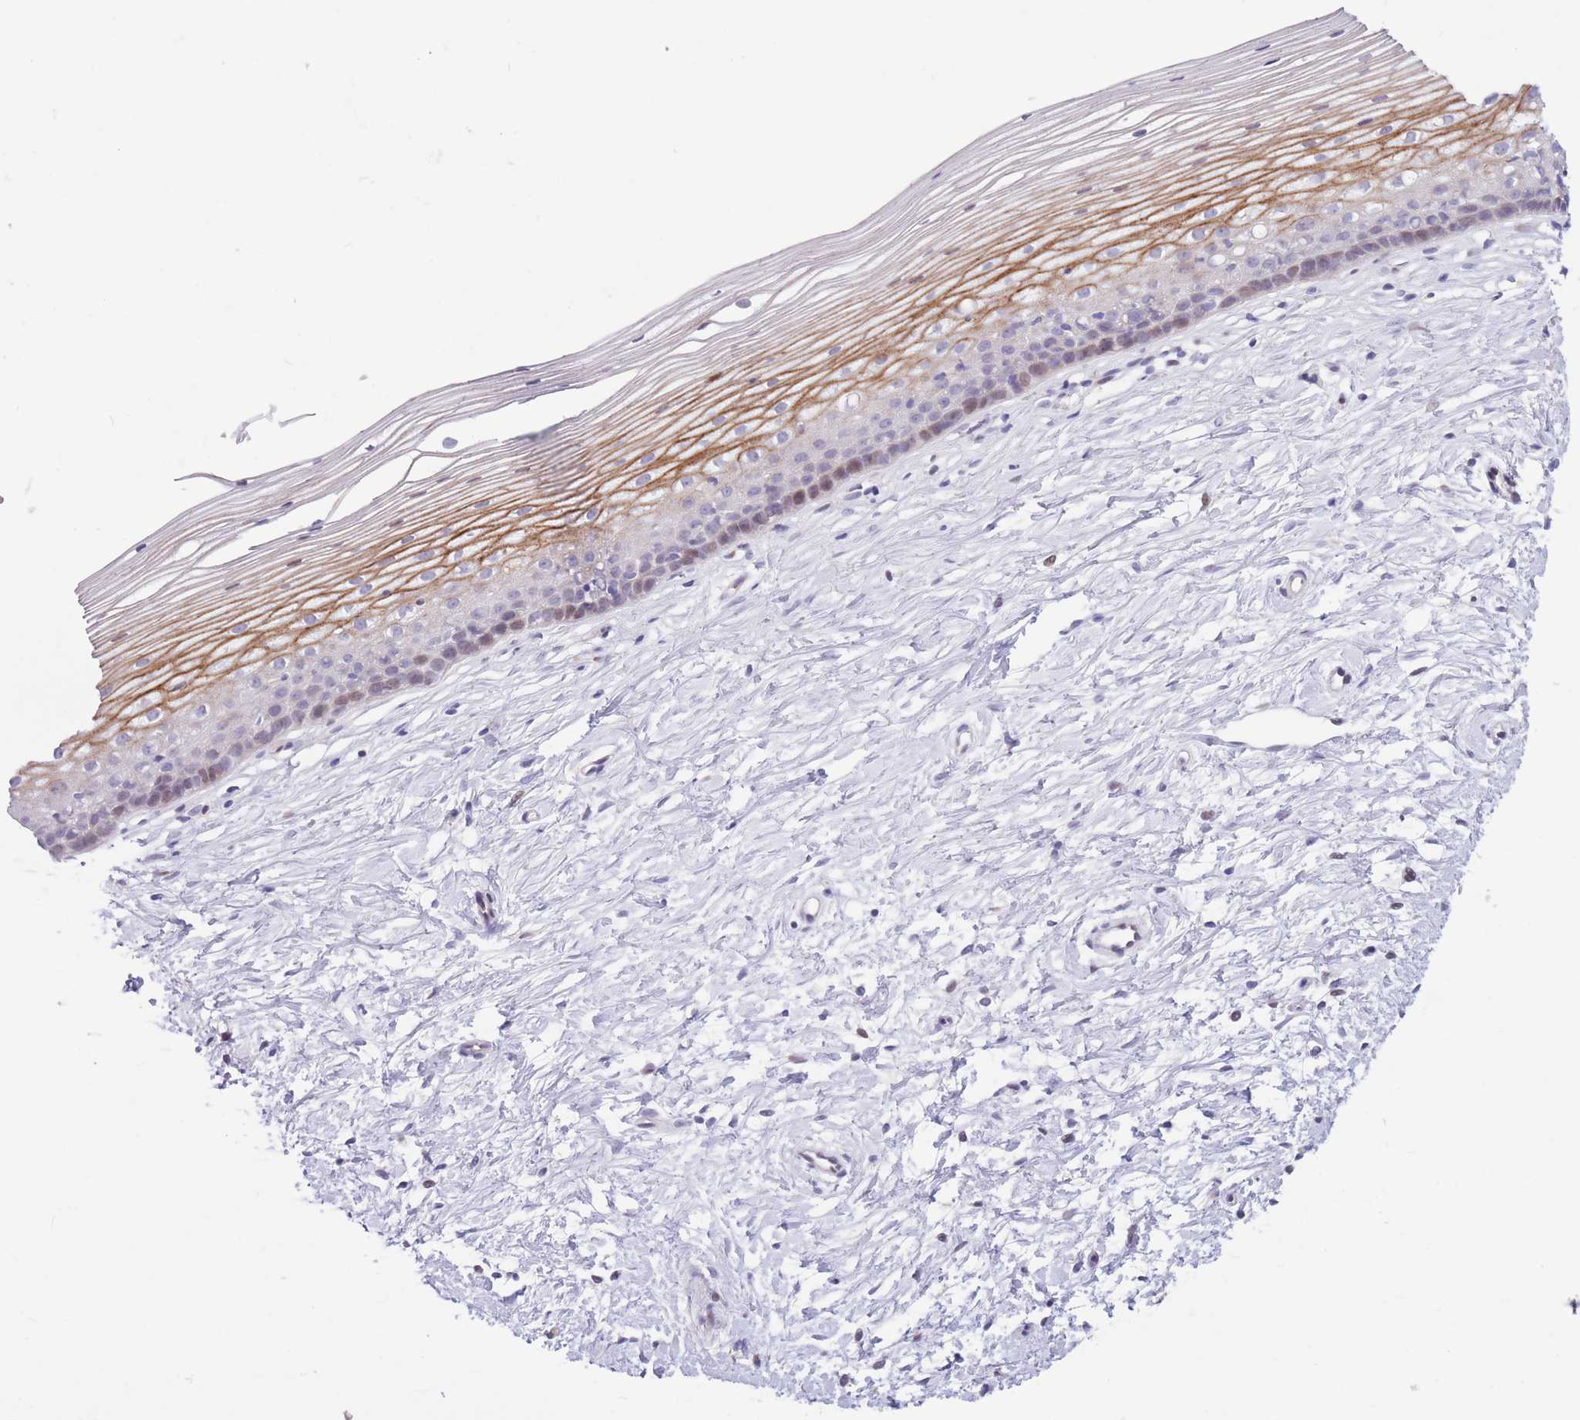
{"staining": {"intensity": "weak", "quantity": "<25%", "location": "nuclear"}, "tissue": "cervix", "cell_type": "Glandular cells", "image_type": "normal", "snomed": [{"axis": "morphology", "description": "Normal tissue, NOS"}, {"axis": "topography", "description": "Cervix"}], "caption": "Immunohistochemistry (IHC) of normal cervix displays no expression in glandular cells.", "gene": "SHCBP1", "patient": {"sex": "female", "age": 40}}